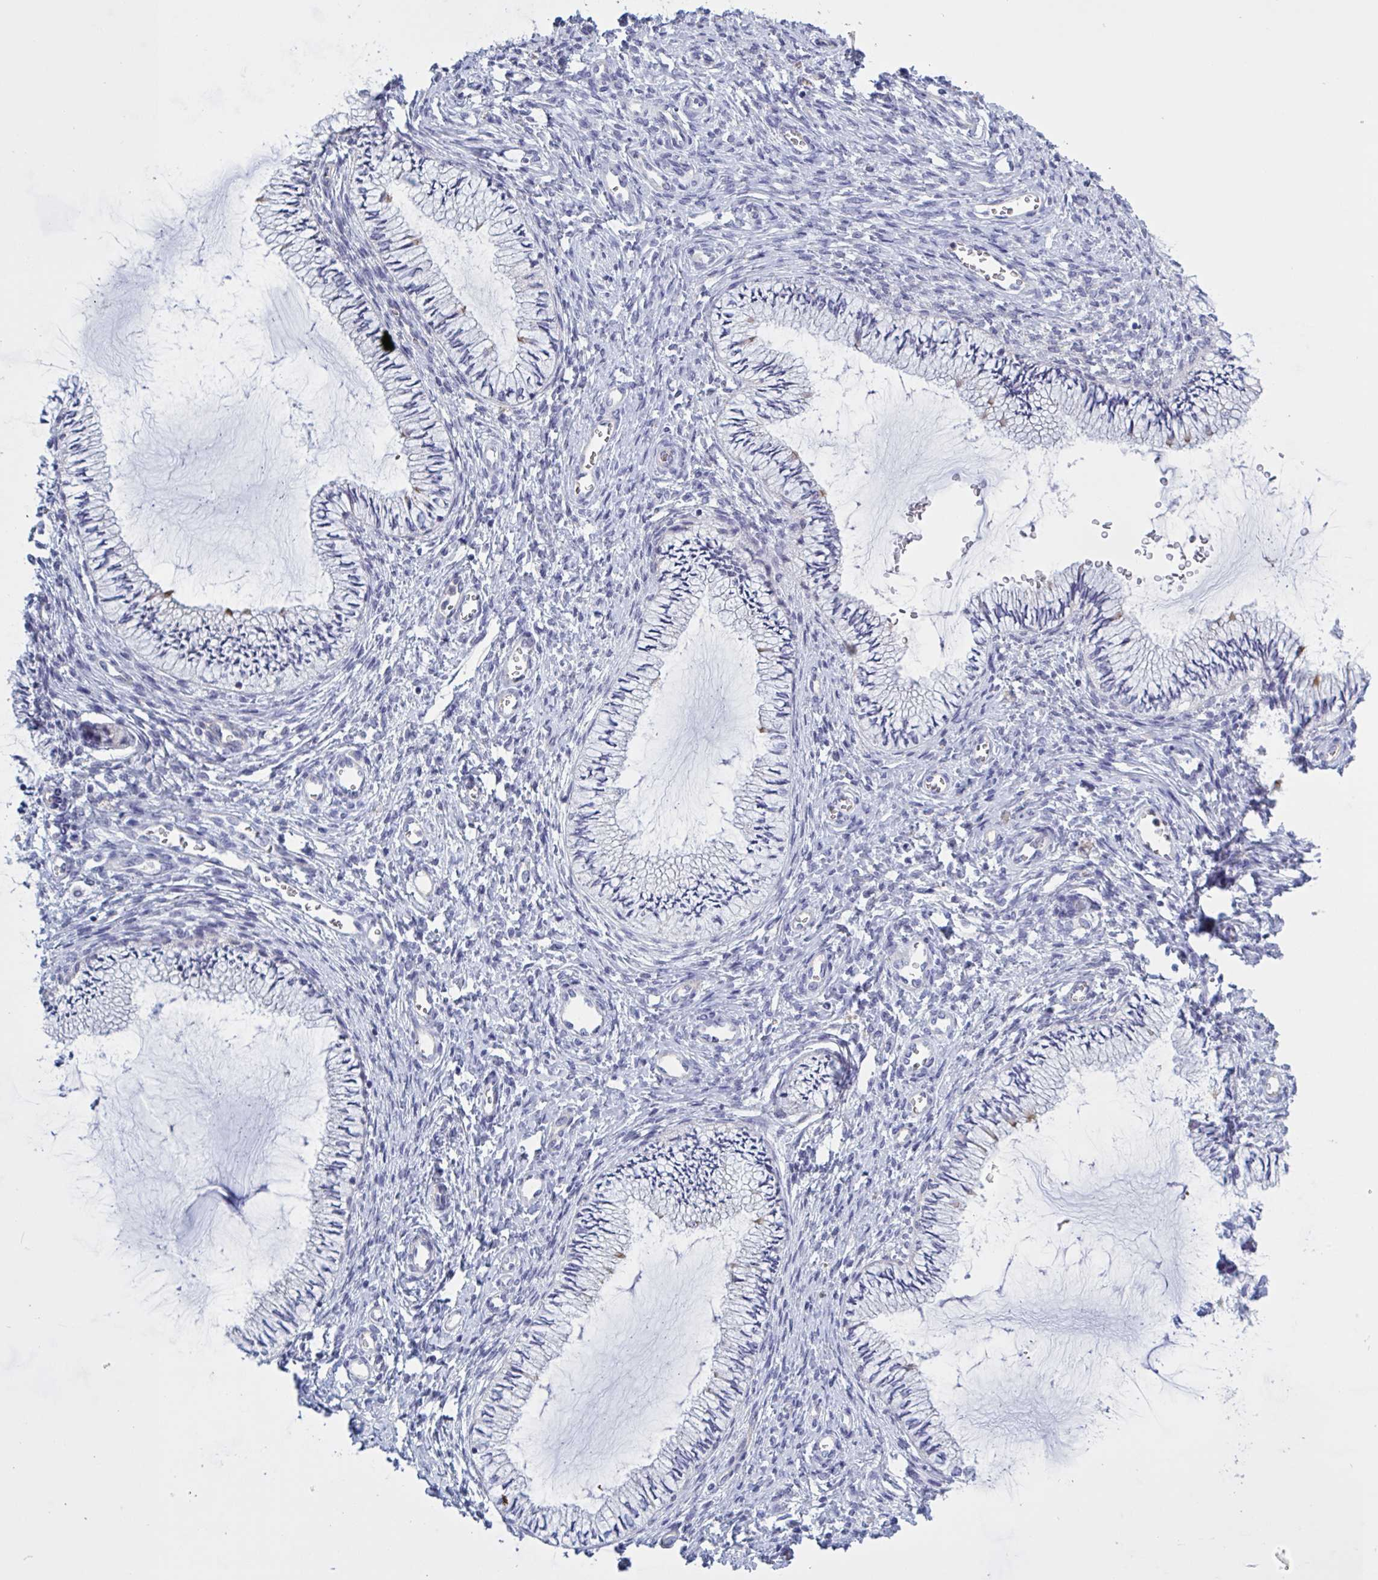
{"staining": {"intensity": "negative", "quantity": "none", "location": "none"}, "tissue": "cervix", "cell_type": "Glandular cells", "image_type": "normal", "snomed": [{"axis": "morphology", "description": "Normal tissue, NOS"}, {"axis": "topography", "description": "Cervix"}], "caption": "IHC histopathology image of normal cervix stained for a protein (brown), which exhibits no staining in glandular cells. (DAB immunohistochemistry (IHC) with hematoxylin counter stain).", "gene": "ST14", "patient": {"sex": "female", "age": 24}}